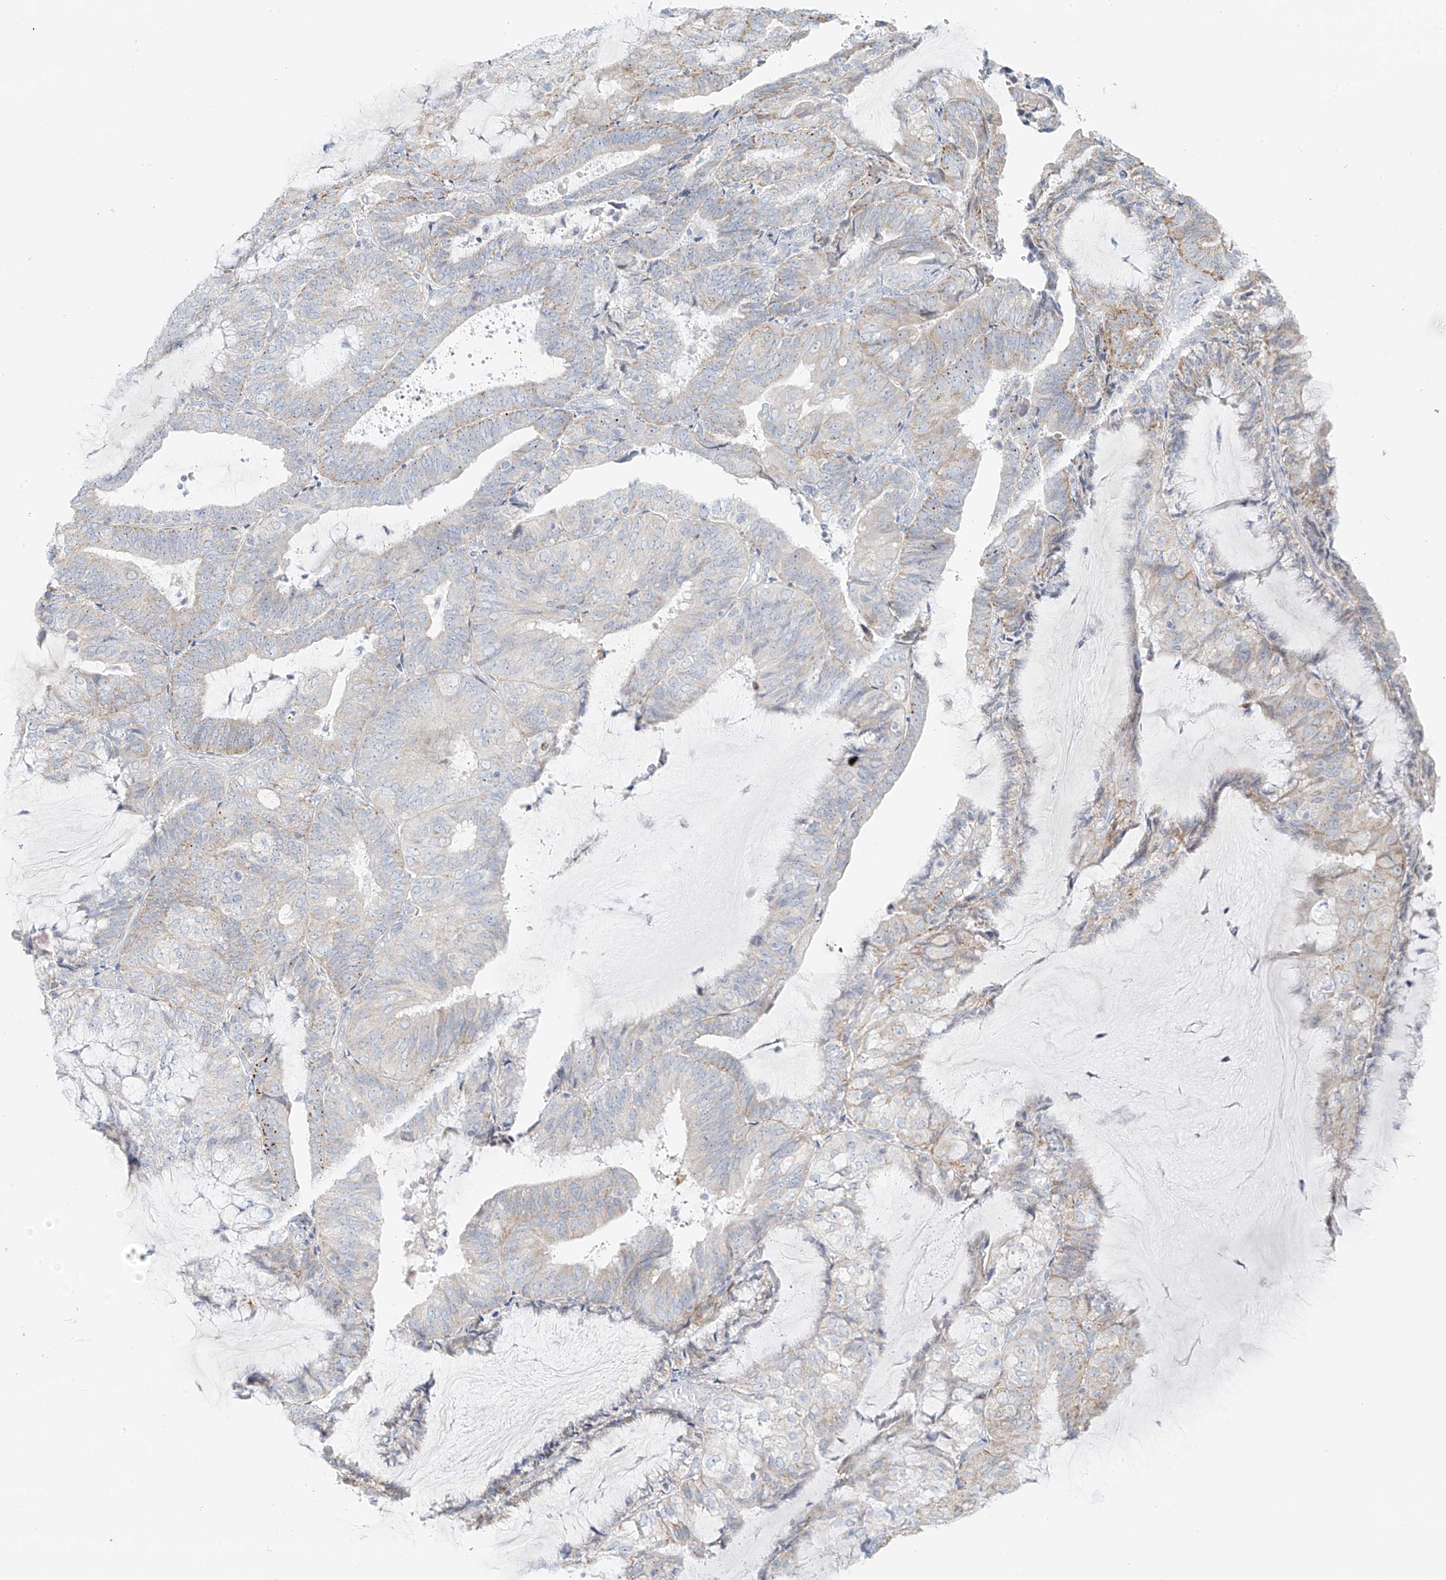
{"staining": {"intensity": "weak", "quantity": "<25%", "location": "cytoplasmic/membranous"}, "tissue": "endometrial cancer", "cell_type": "Tumor cells", "image_type": "cancer", "snomed": [{"axis": "morphology", "description": "Adenocarcinoma, NOS"}, {"axis": "topography", "description": "Endometrium"}], "caption": "Immunohistochemistry (IHC) photomicrograph of endometrial adenocarcinoma stained for a protein (brown), which exhibits no positivity in tumor cells. The staining is performed using DAB (3,3'-diaminobenzidine) brown chromogen with nuclei counter-stained in using hematoxylin.", "gene": "UST", "patient": {"sex": "female", "age": 81}}